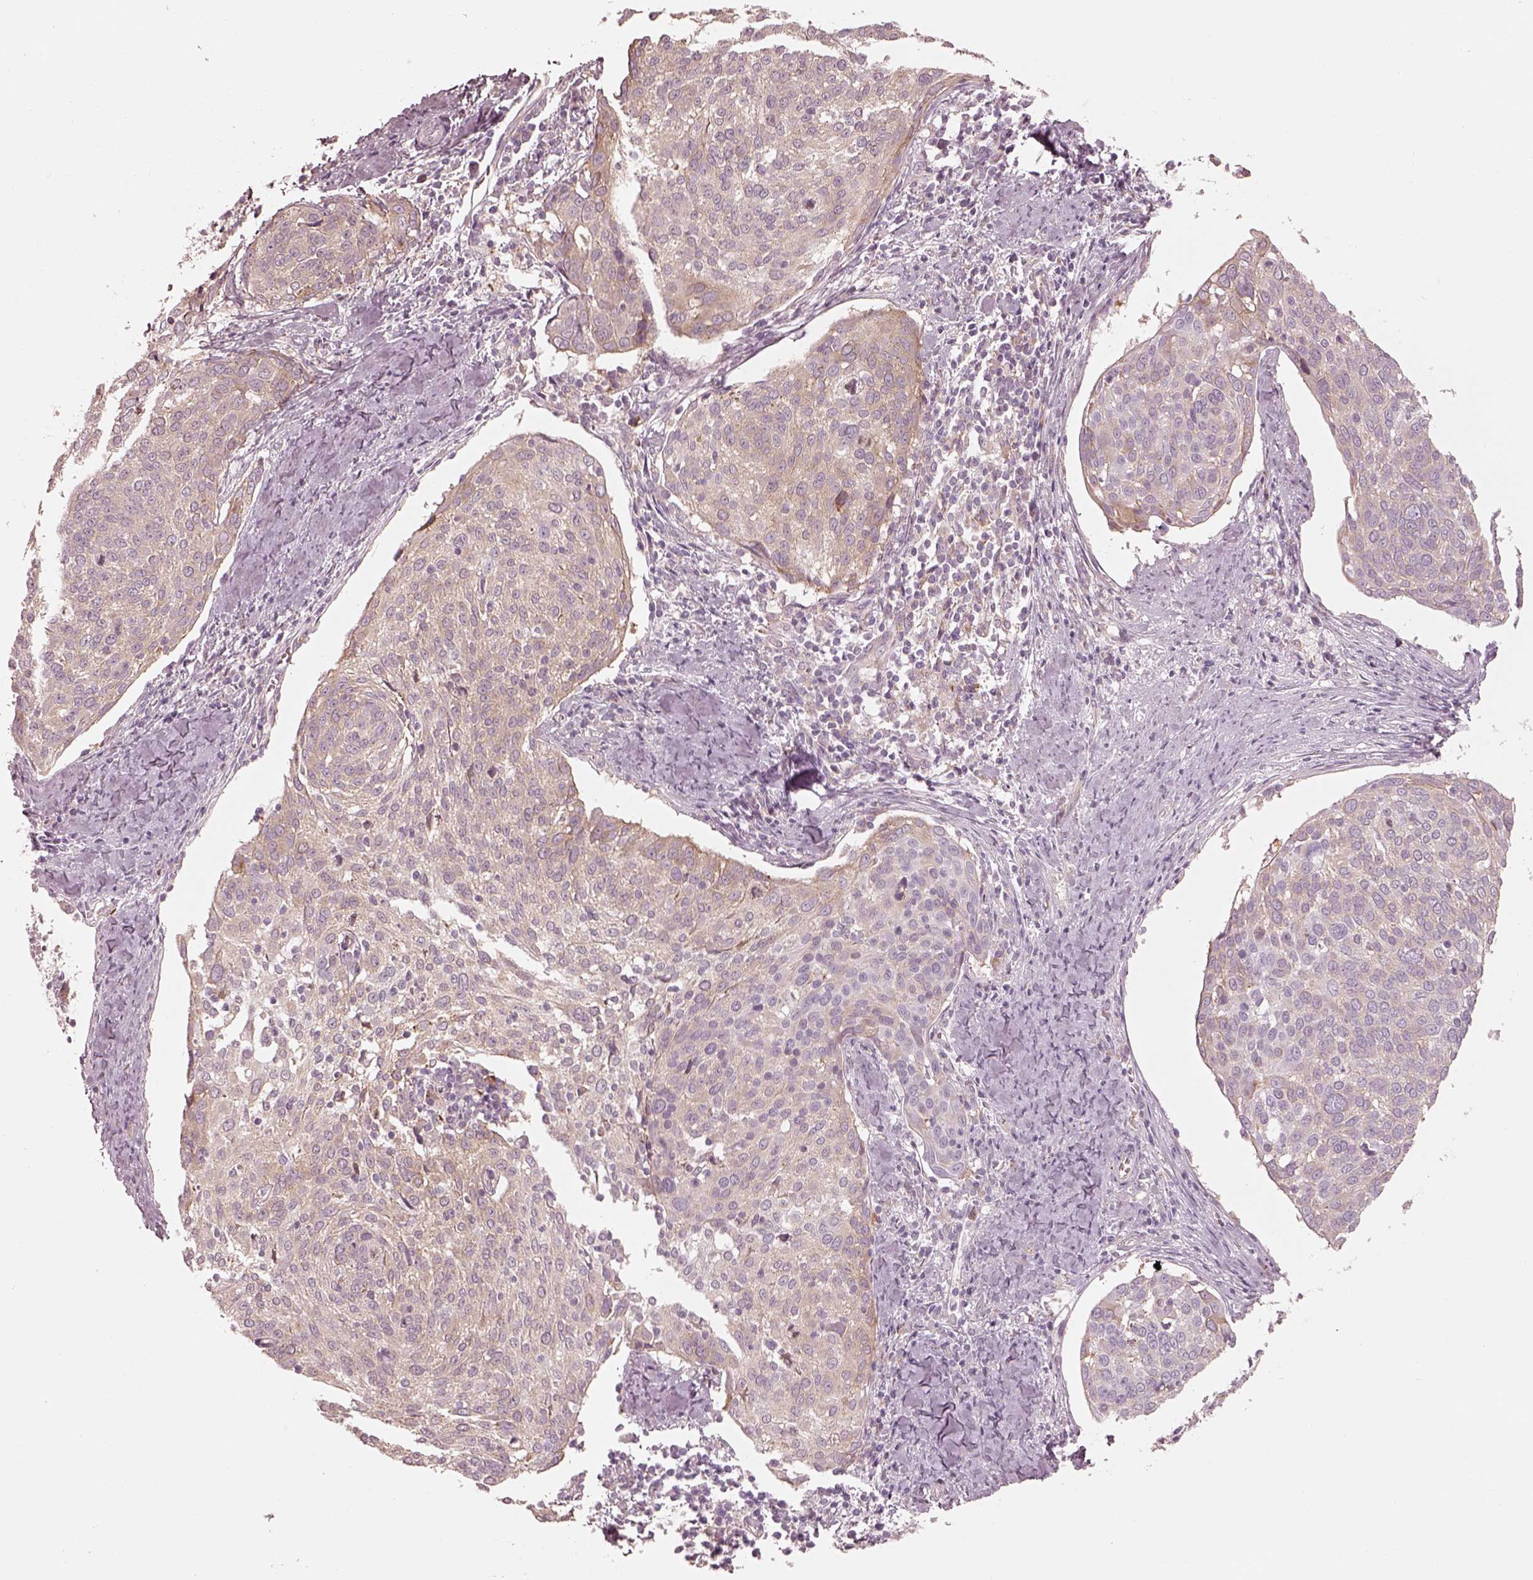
{"staining": {"intensity": "negative", "quantity": "none", "location": "none"}, "tissue": "cervical cancer", "cell_type": "Tumor cells", "image_type": "cancer", "snomed": [{"axis": "morphology", "description": "Squamous cell carcinoma, NOS"}, {"axis": "topography", "description": "Cervix"}], "caption": "Histopathology image shows no protein expression in tumor cells of cervical cancer tissue.", "gene": "RAB3C", "patient": {"sex": "female", "age": 39}}